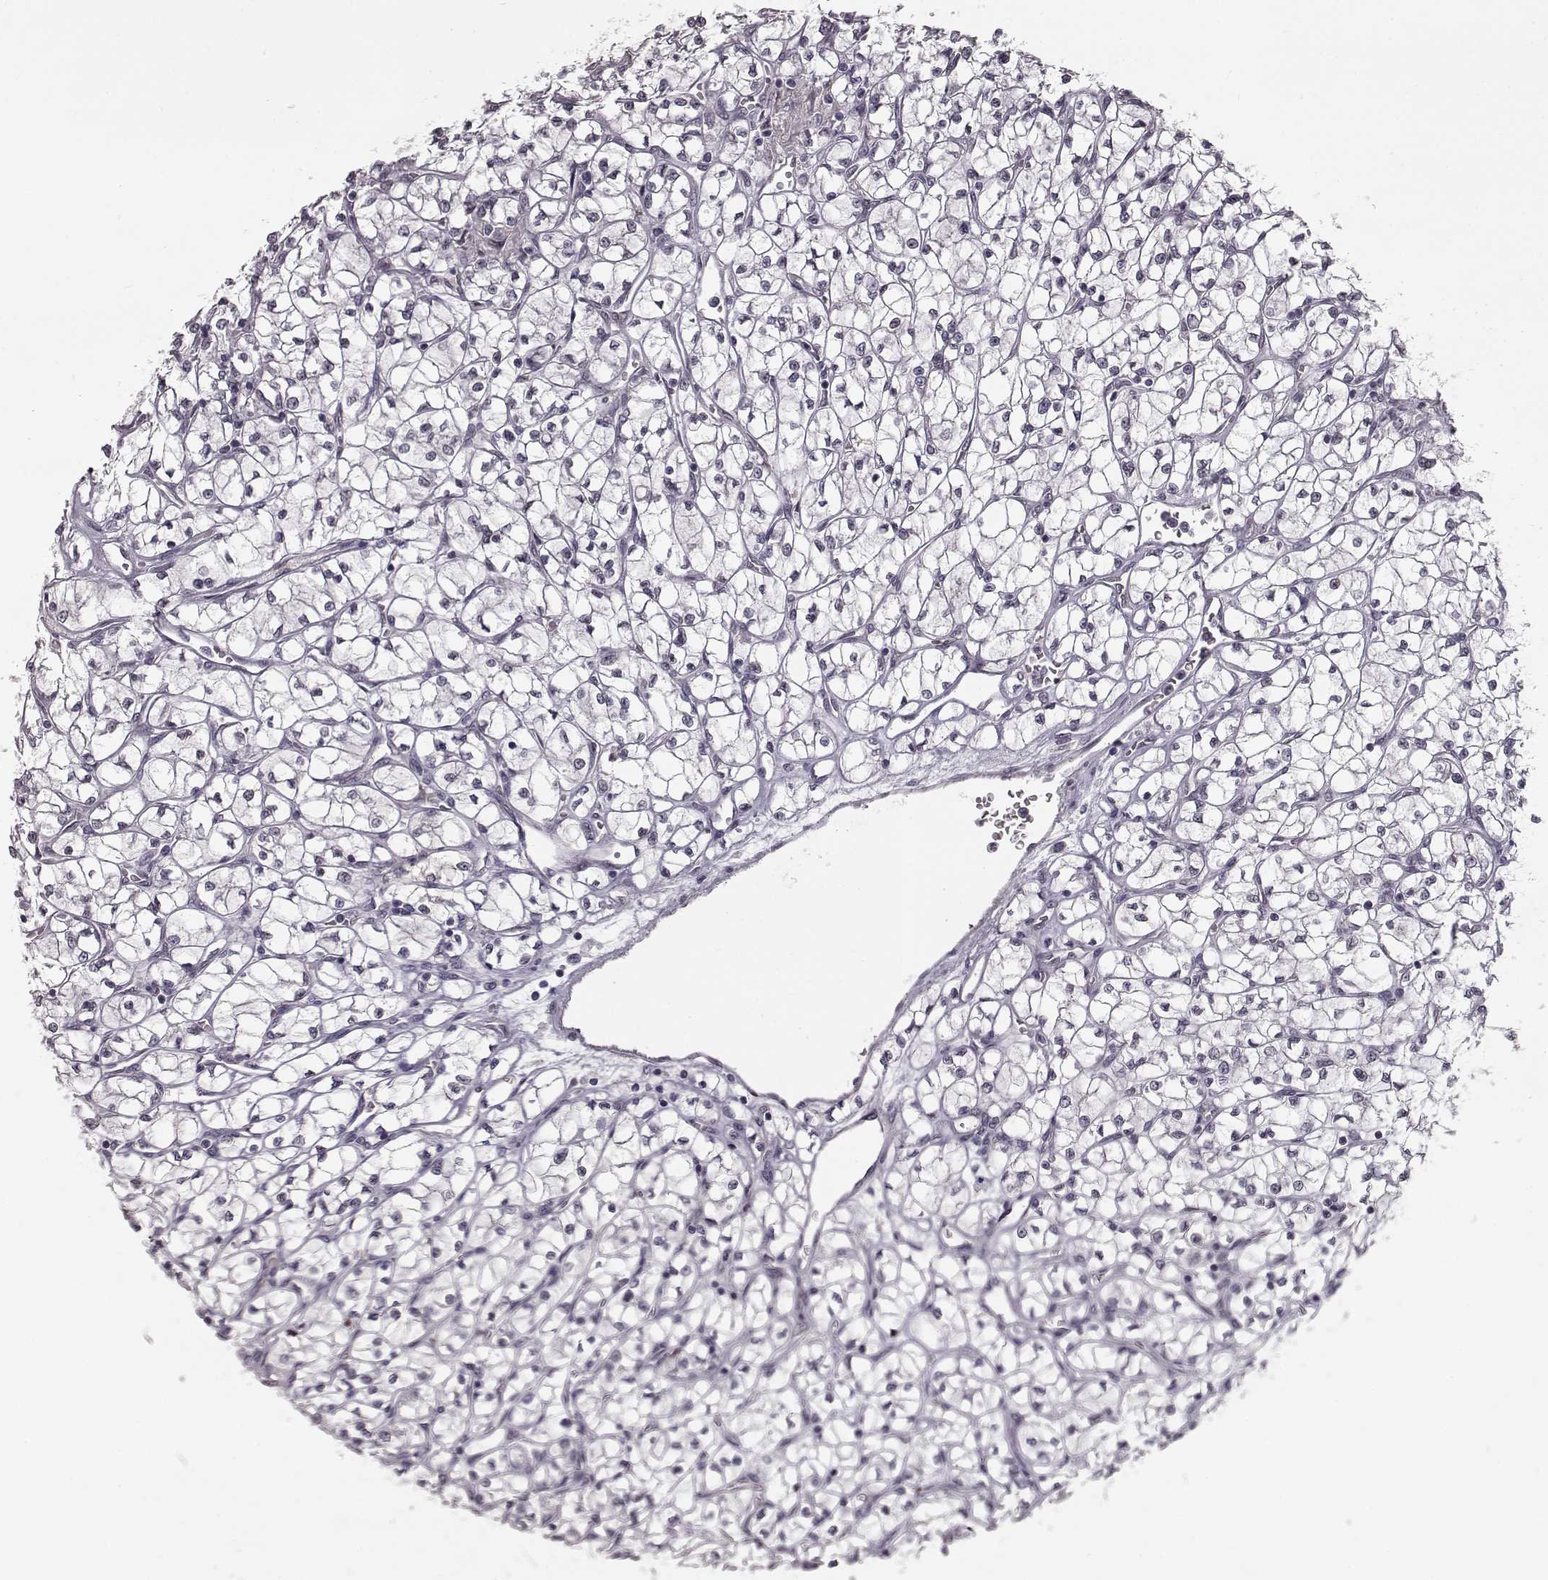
{"staining": {"intensity": "negative", "quantity": "none", "location": "none"}, "tissue": "renal cancer", "cell_type": "Tumor cells", "image_type": "cancer", "snomed": [{"axis": "morphology", "description": "Adenocarcinoma, NOS"}, {"axis": "topography", "description": "Kidney"}], "caption": "This is a histopathology image of IHC staining of renal adenocarcinoma, which shows no expression in tumor cells.", "gene": "NUP37", "patient": {"sex": "female", "age": 64}}